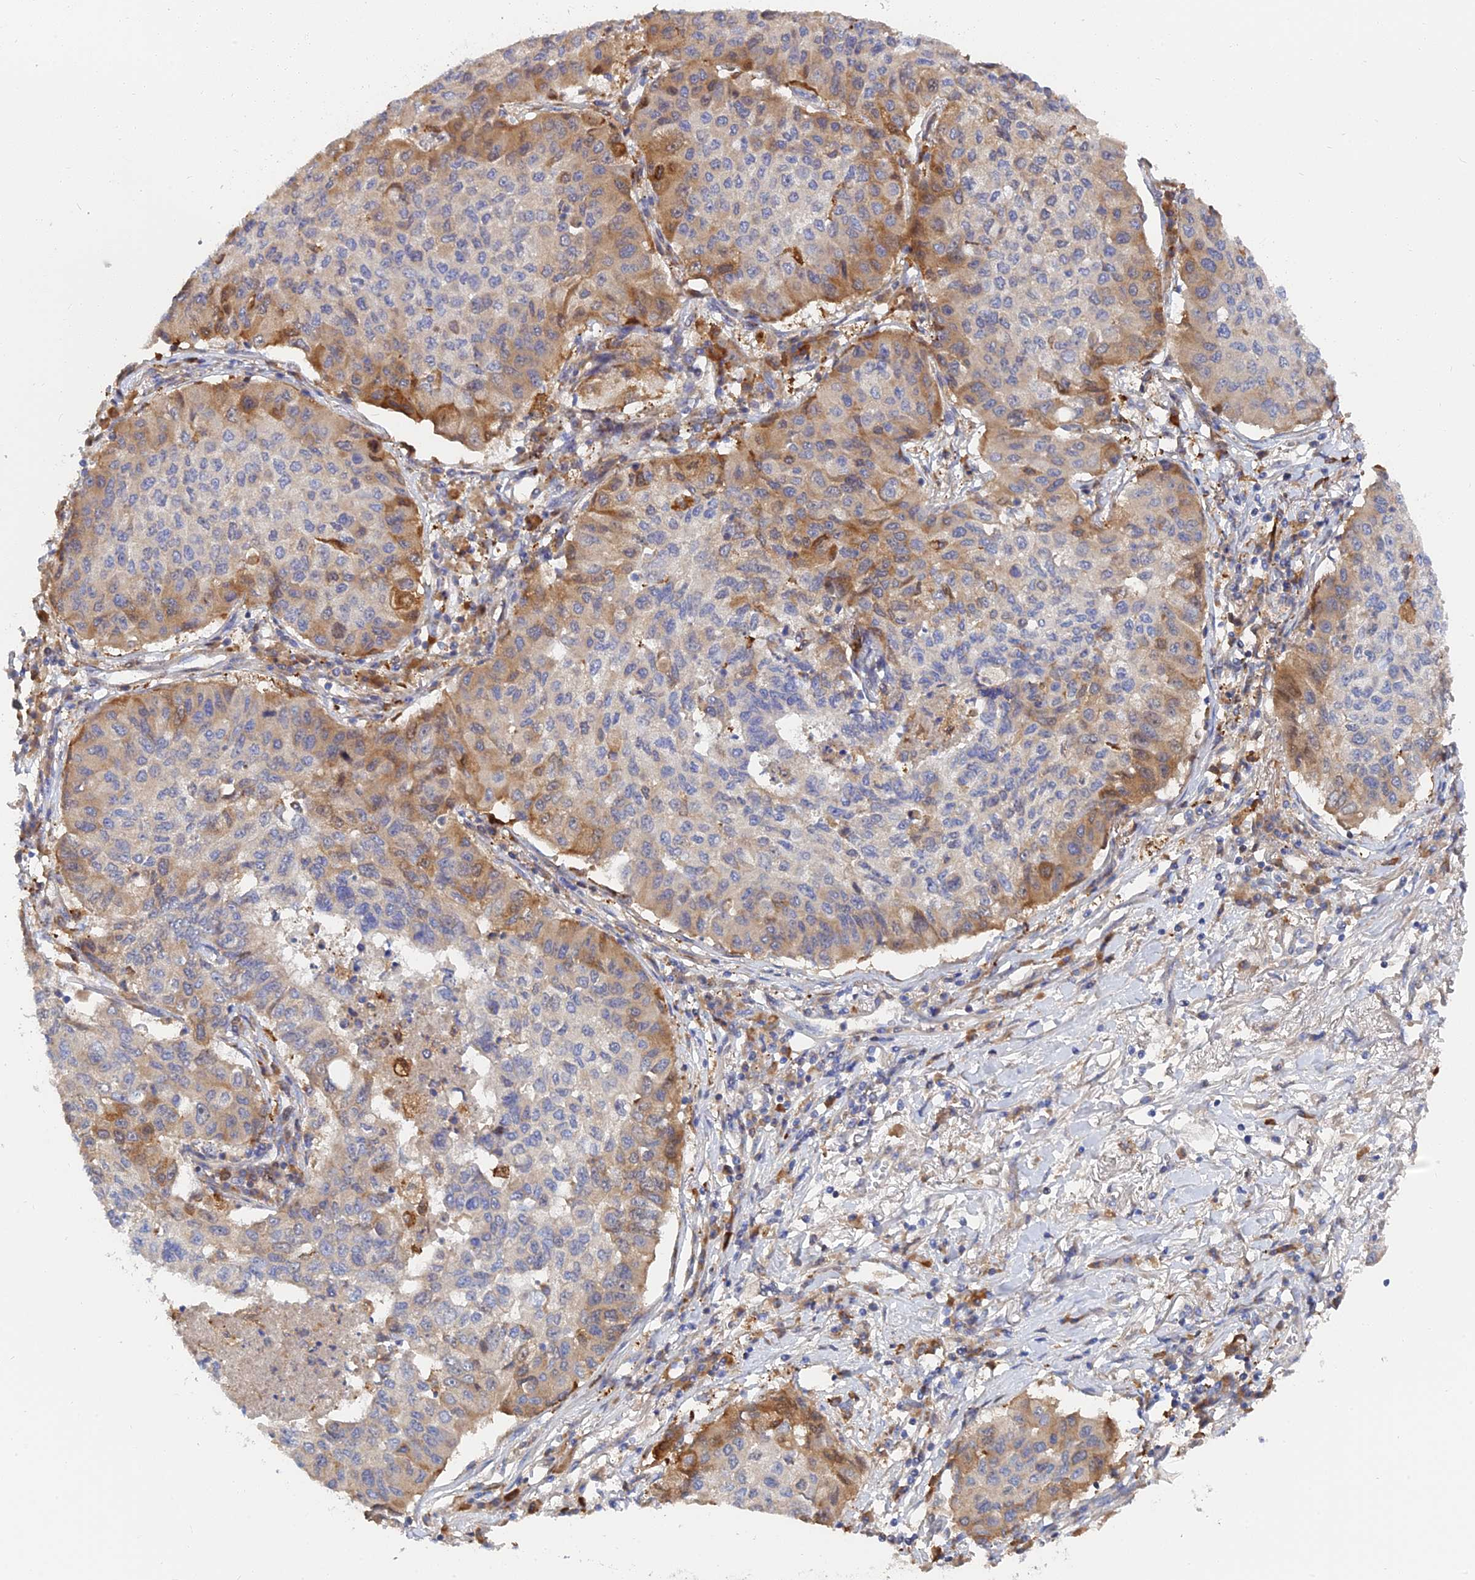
{"staining": {"intensity": "moderate", "quantity": "25%-75%", "location": "cytoplasmic/membranous"}, "tissue": "lung cancer", "cell_type": "Tumor cells", "image_type": "cancer", "snomed": [{"axis": "morphology", "description": "Squamous cell carcinoma, NOS"}, {"axis": "topography", "description": "Lung"}], "caption": "IHC image of neoplastic tissue: human lung cancer stained using IHC demonstrates medium levels of moderate protein expression localized specifically in the cytoplasmic/membranous of tumor cells, appearing as a cytoplasmic/membranous brown color.", "gene": "SPATA5L1", "patient": {"sex": "male", "age": 74}}